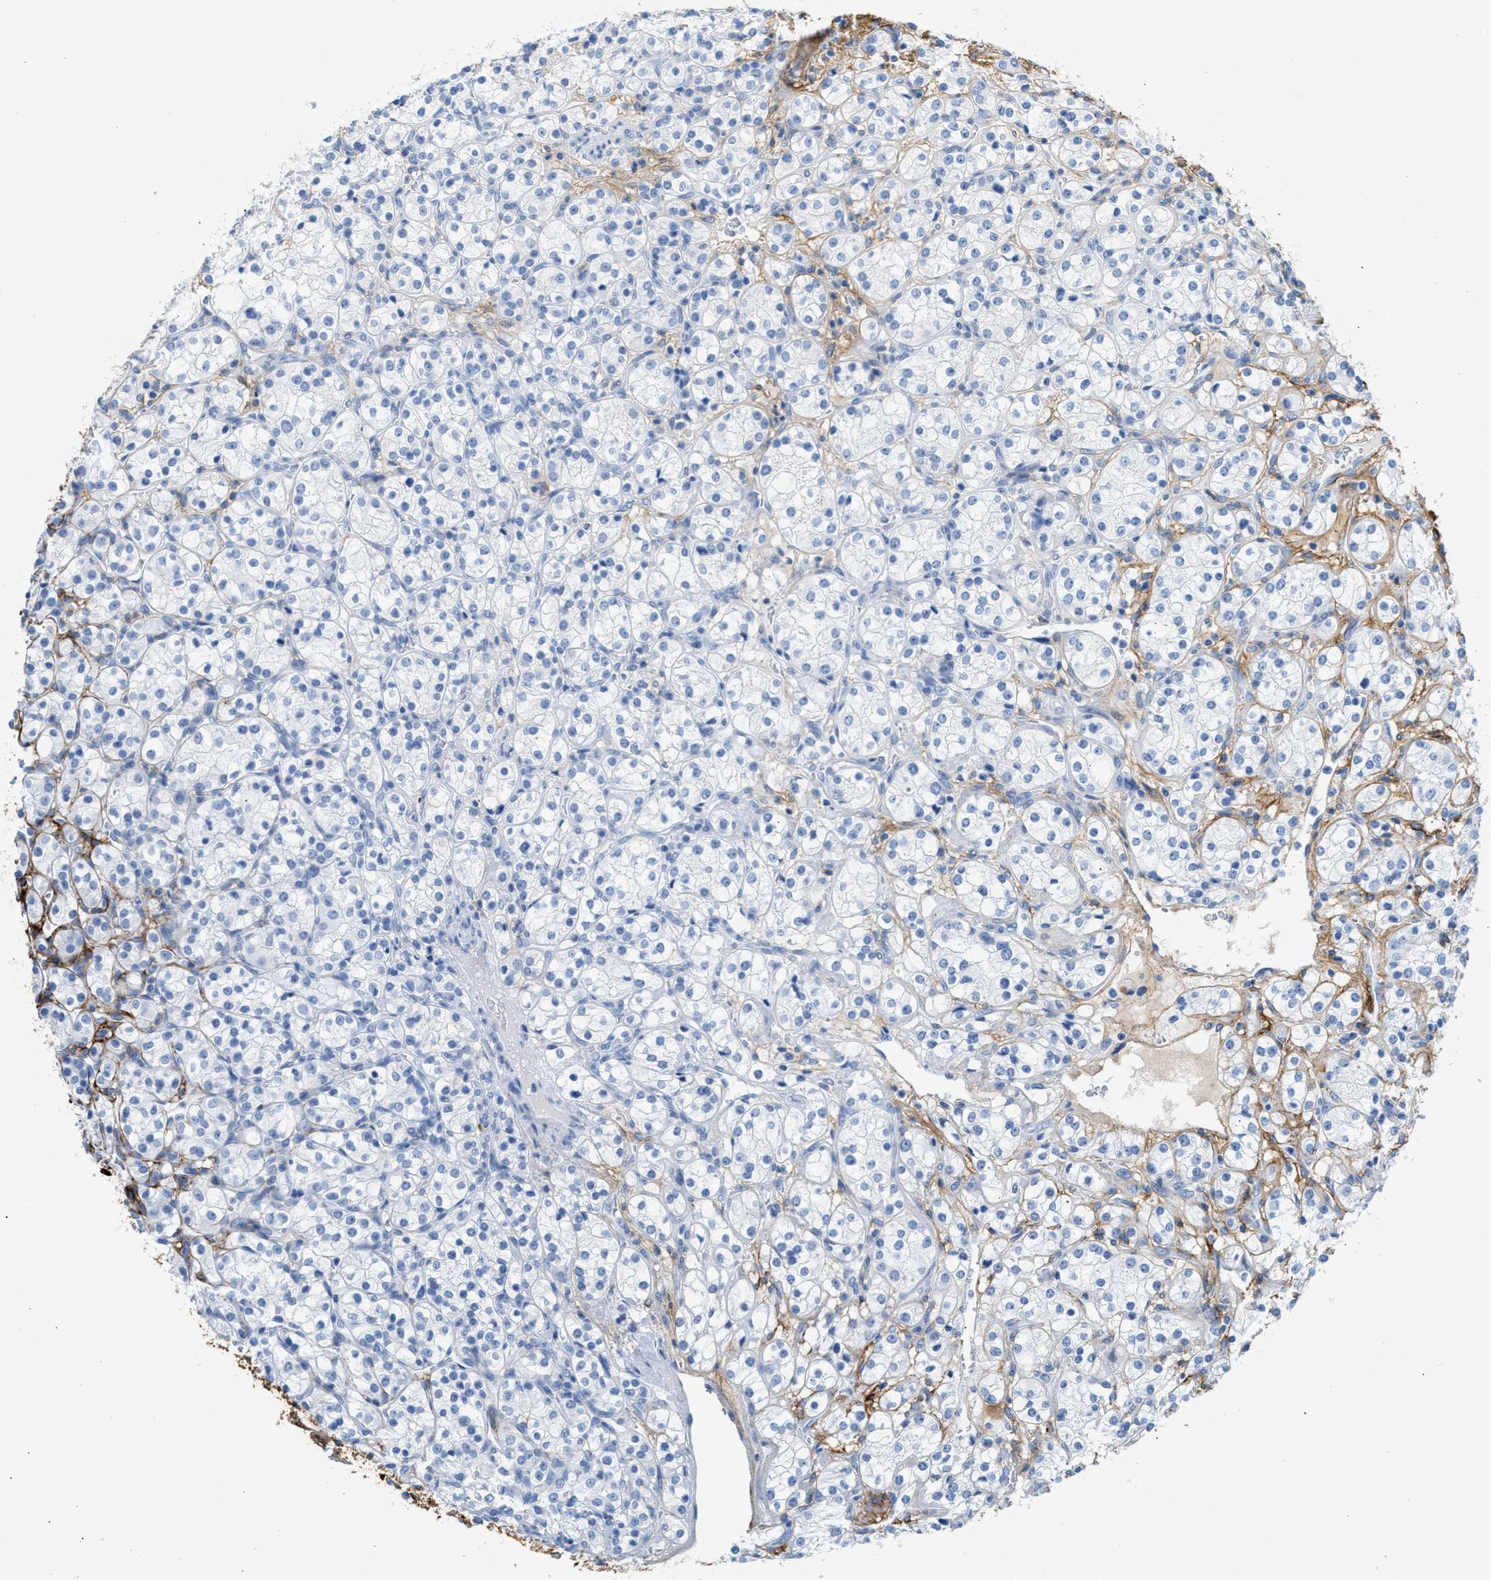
{"staining": {"intensity": "negative", "quantity": "none", "location": "none"}, "tissue": "renal cancer", "cell_type": "Tumor cells", "image_type": "cancer", "snomed": [{"axis": "morphology", "description": "Adenocarcinoma, NOS"}, {"axis": "topography", "description": "Kidney"}], "caption": "Immunohistochemical staining of human adenocarcinoma (renal) demonstrates no significant positivity in tumor cells.", "gene": "TNR", "patient": {"sex": "male", "age": 77}}